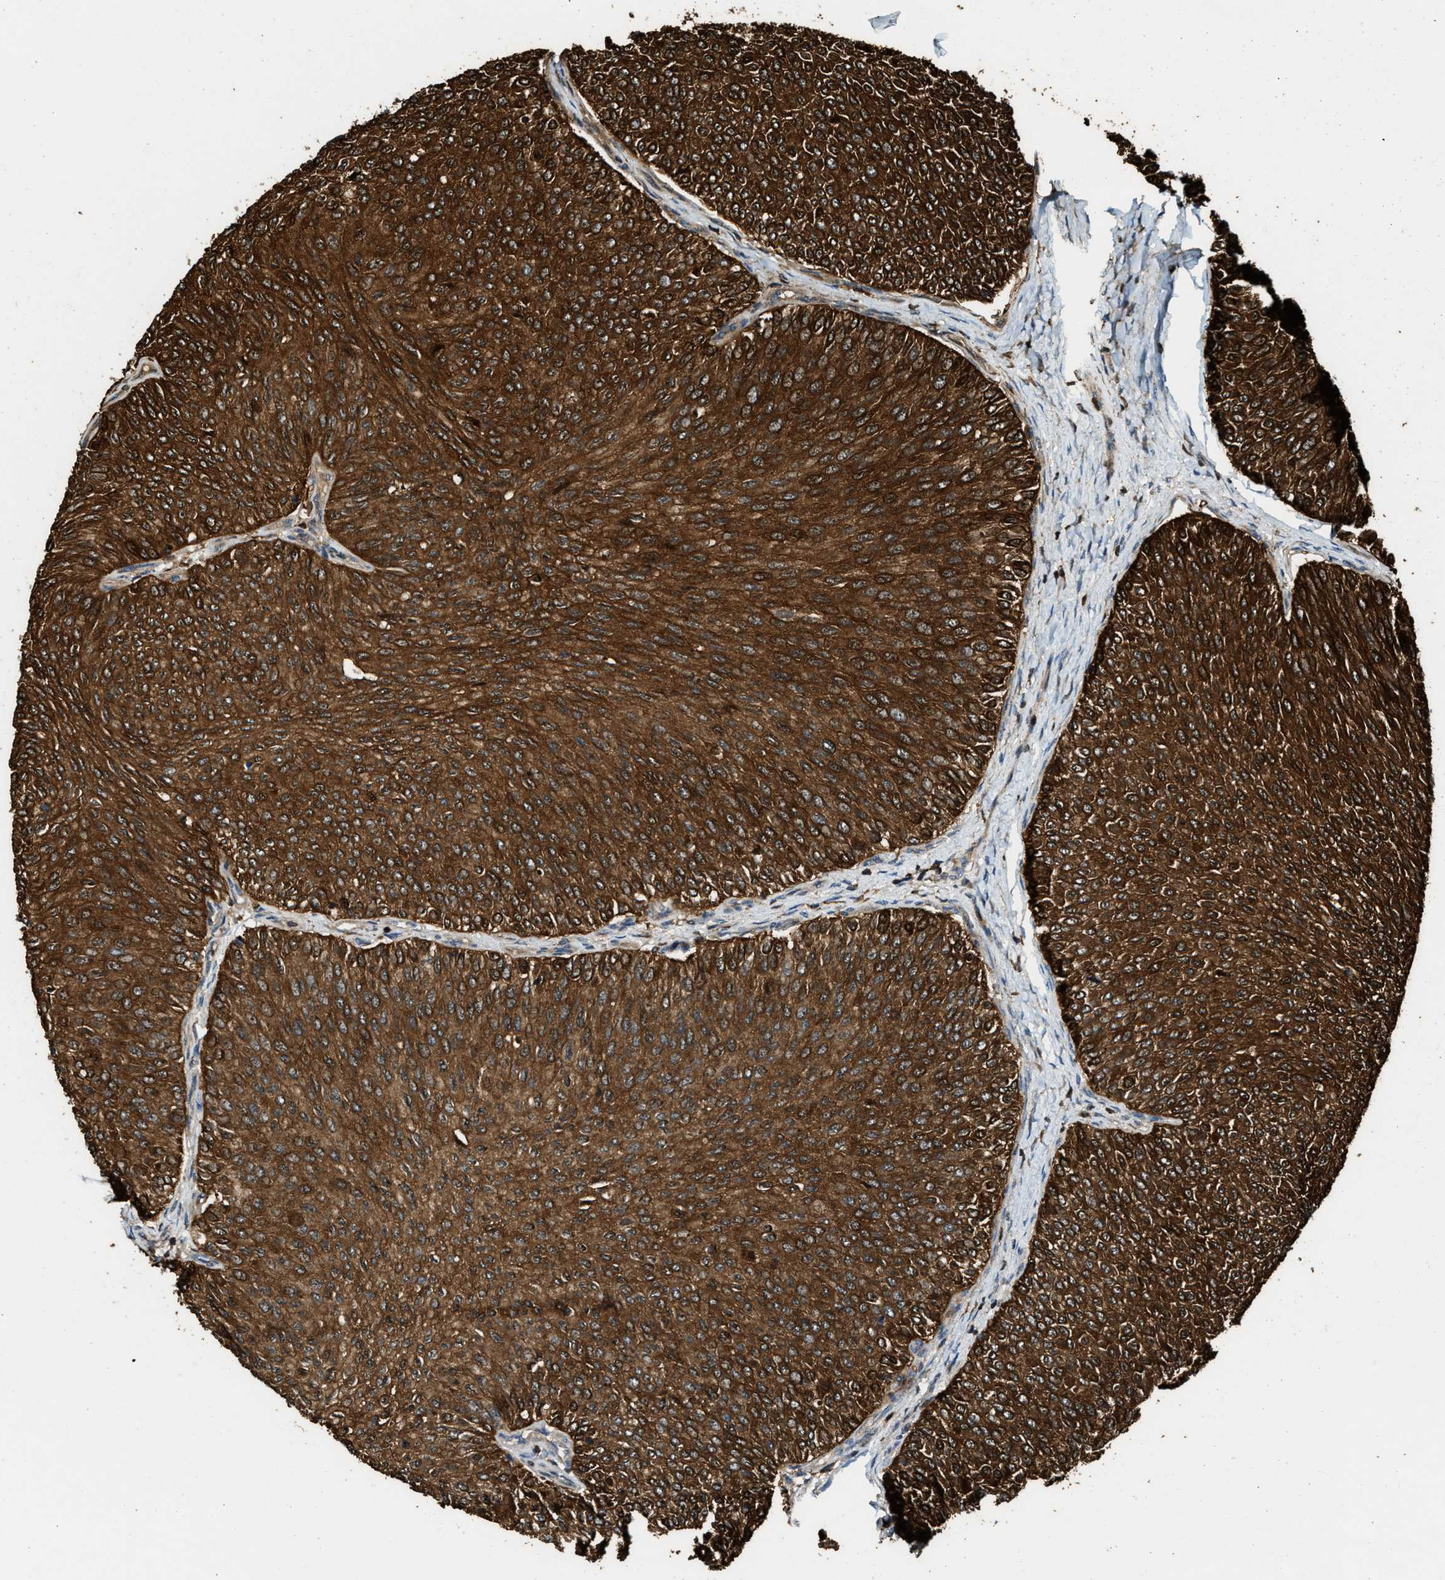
{"staining": {"intensity": "strong", "quantity": ">75%", "location": "cytoplasmic/membranous"}, "tissue": "urothelial cancer", "cell_type": "Tumor cells", "image_type": "cancer", "snomed": [{"axis": "morphology", "description": "Urothelial carcinoma, Low grade"}, {"axis": "topography", "description": "Urinary bladder"}], "caption": "Urothelial cancer stained with a protein marker shows strong staining in tumor cells.", "gene": "SERPINB5", "patient": {"sex": "male", "age": 78}}